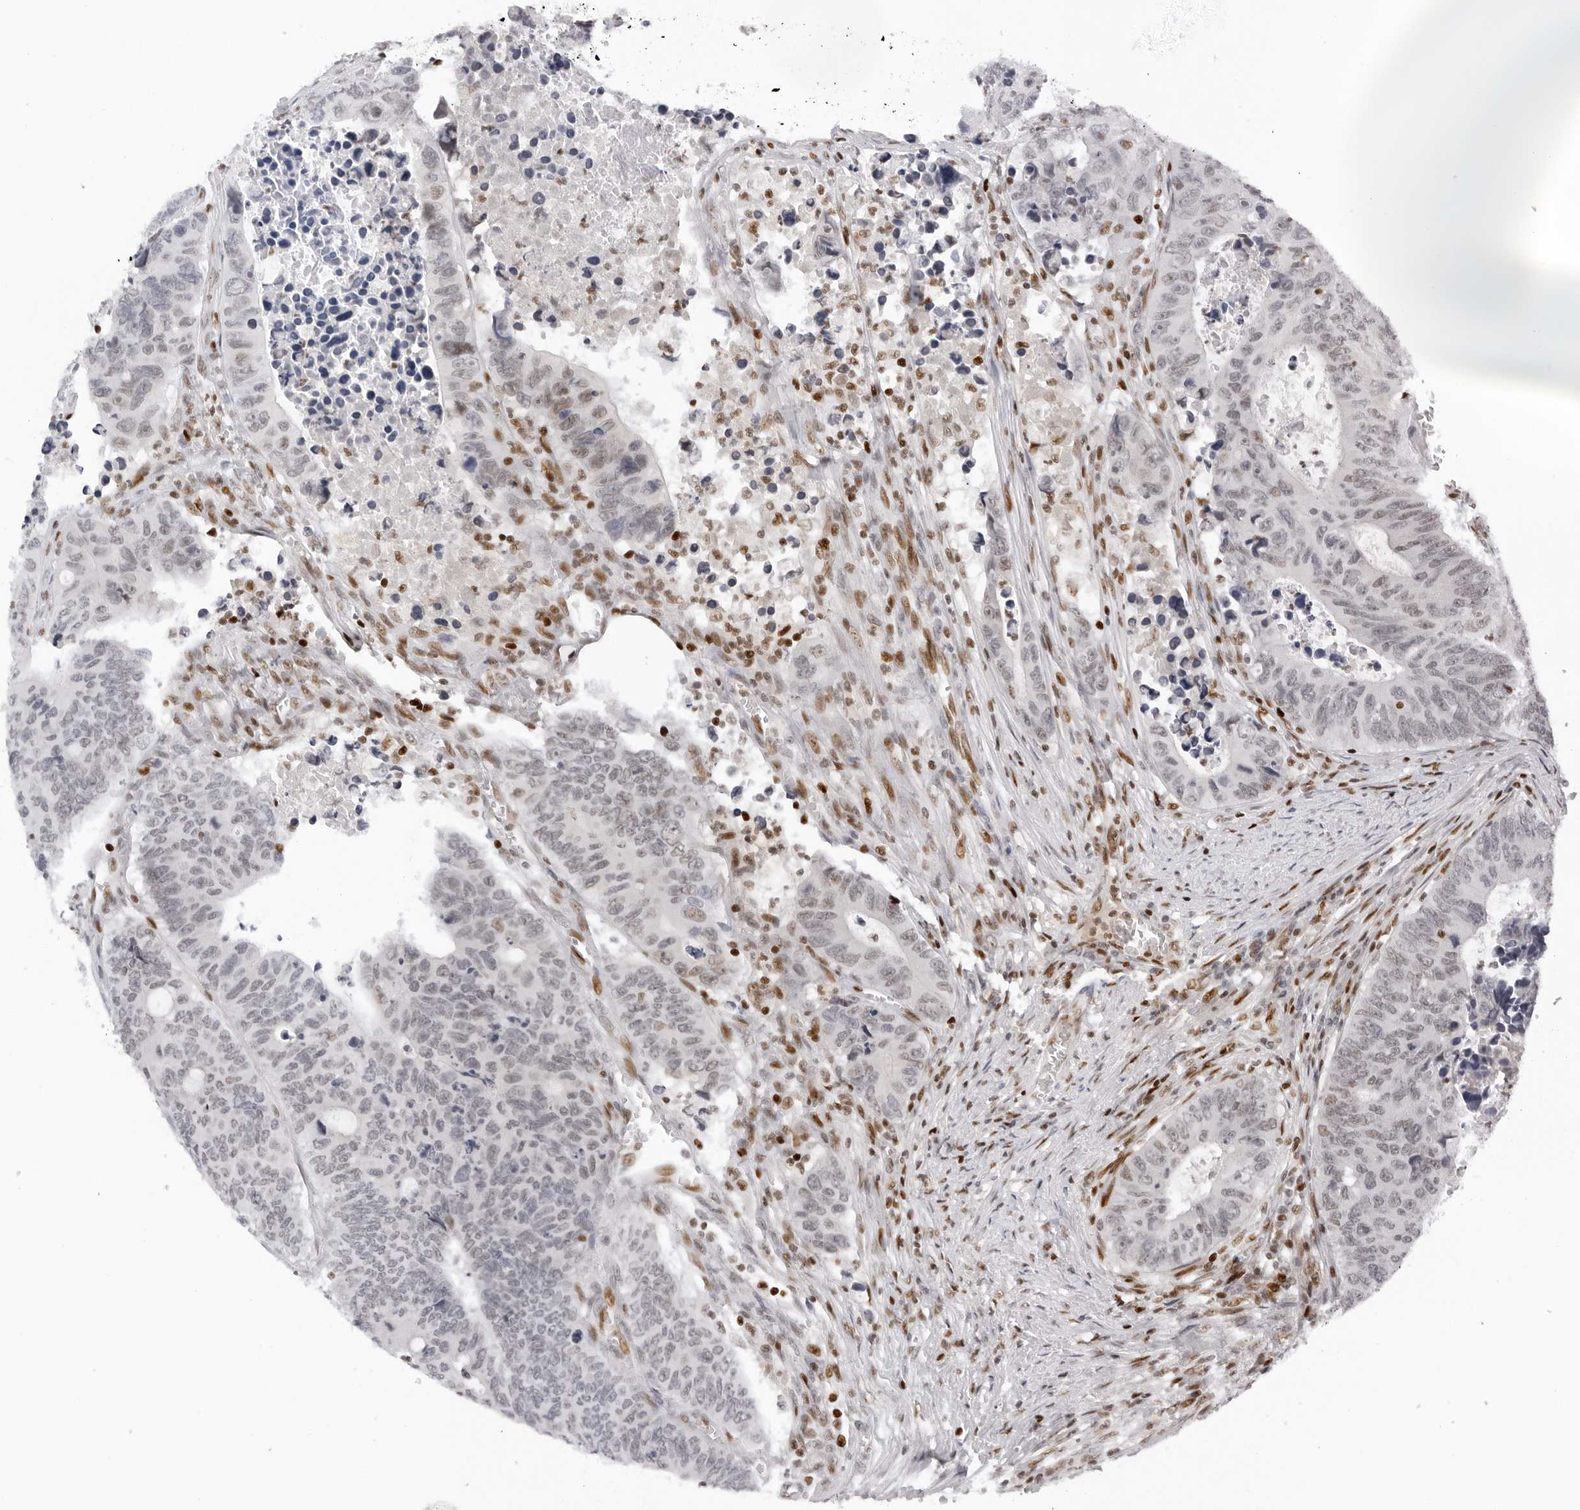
{"staining": {"intensity": "weak", "quantity": "<25%", "location": "nuclear"}, "tissue": "colorectal cancer", "cell_type": "Tumor cells", "image_type": "cancer", "snomed": [{"axis": "morphology", "description": "Adenocarcinoma, NOS"}, {"axis": "topography", "description": "Colon"}], "caption": "Tumor cells are negative for brown protein staining in colorectal cancer.", "gene": "OGG1", "patient": {"sex": "male", "age": 87}}